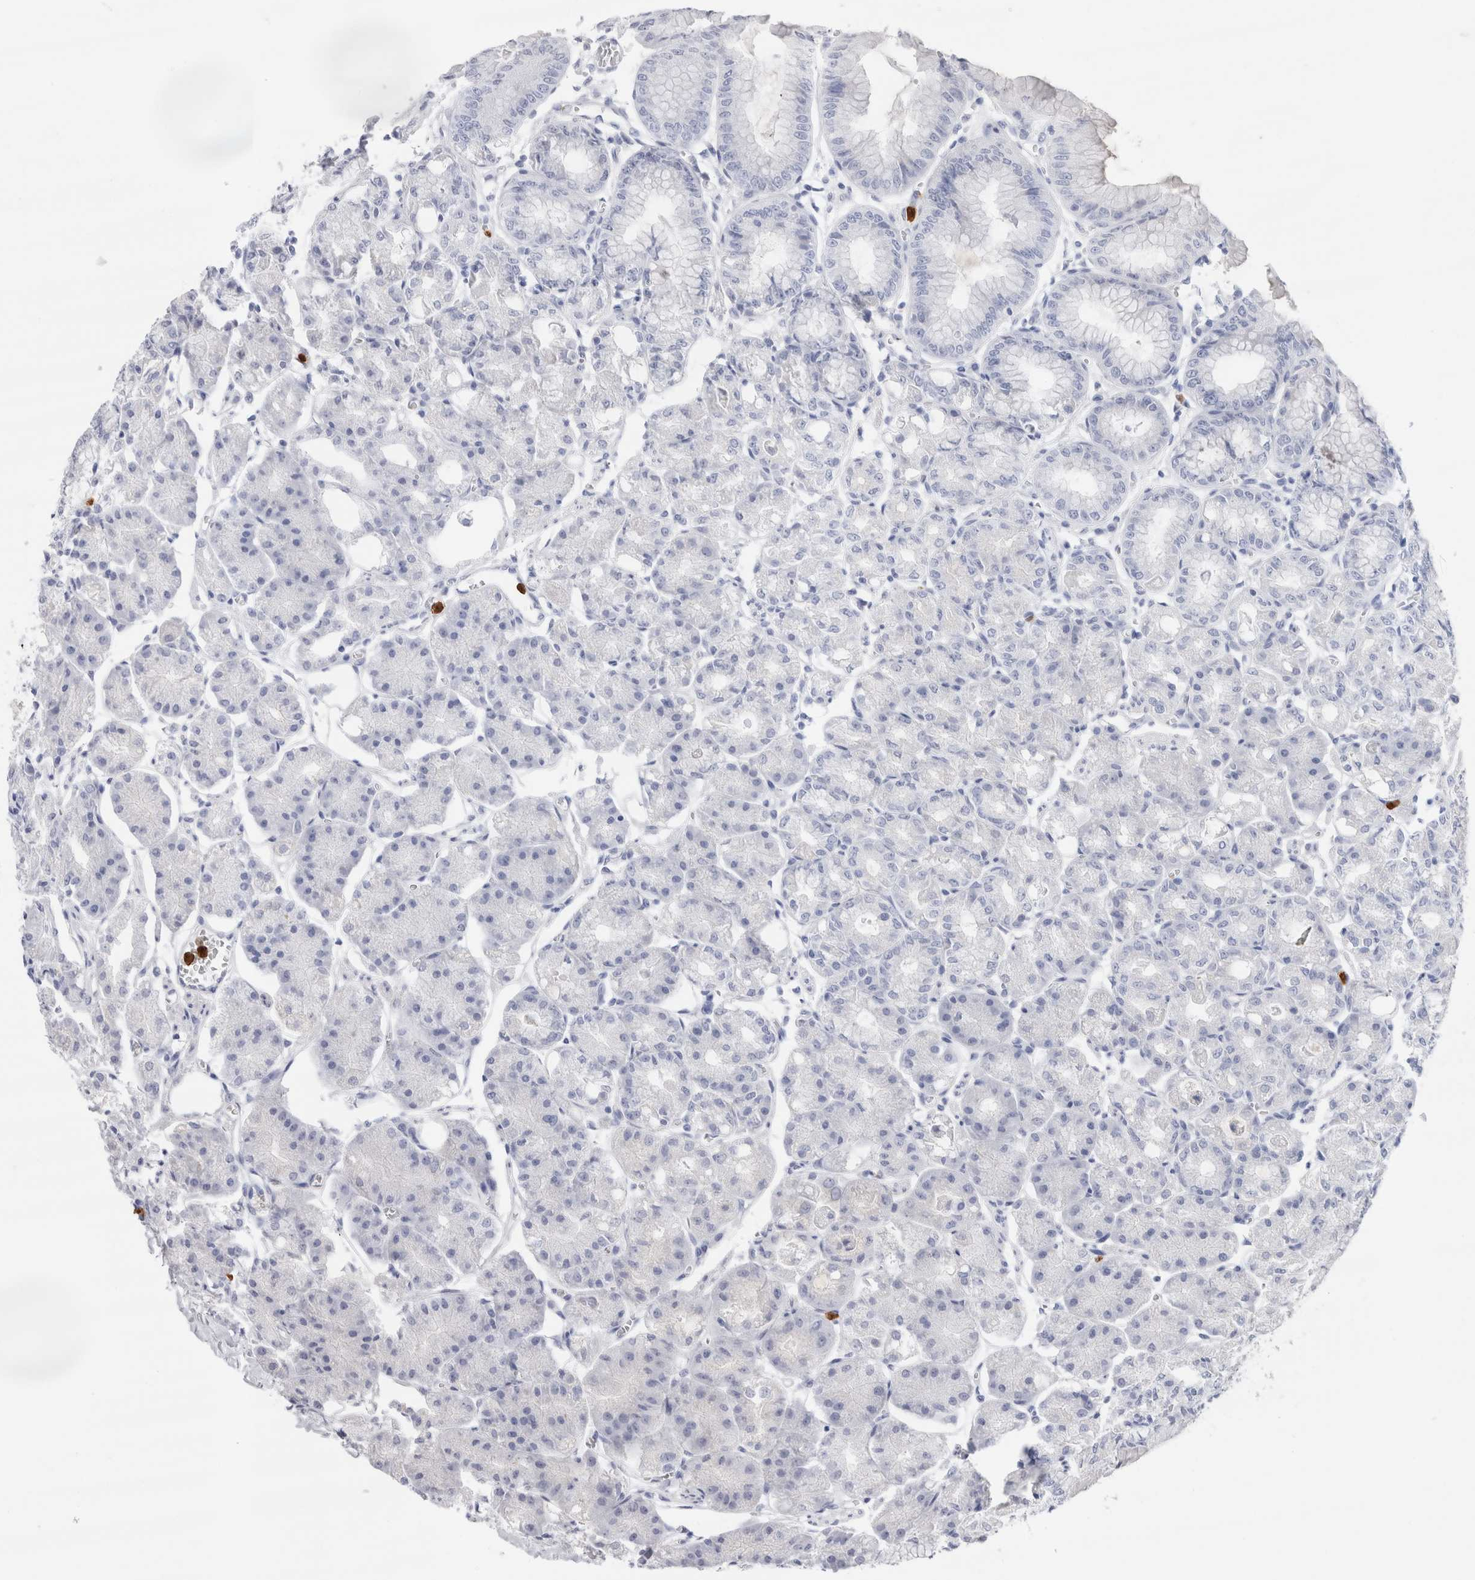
{"staining": {"intensity": "negative", "quantity": "none", "location": "none"}, "tissue": "stomach", "cell_type": "Glandular cells", "image_type": "normal", "snomed": [{"axis": "morphology", "description": "Normal tissue, NOS"}, {"axis": "topography", "description": "Stomach, lower"}], "caption": "This is an IHC histopathology image of unremarkable stomach. There is no positivity in glandular cells.", "gene": "SLC10A5", "patient": {"sex": "male", "age": 71}}